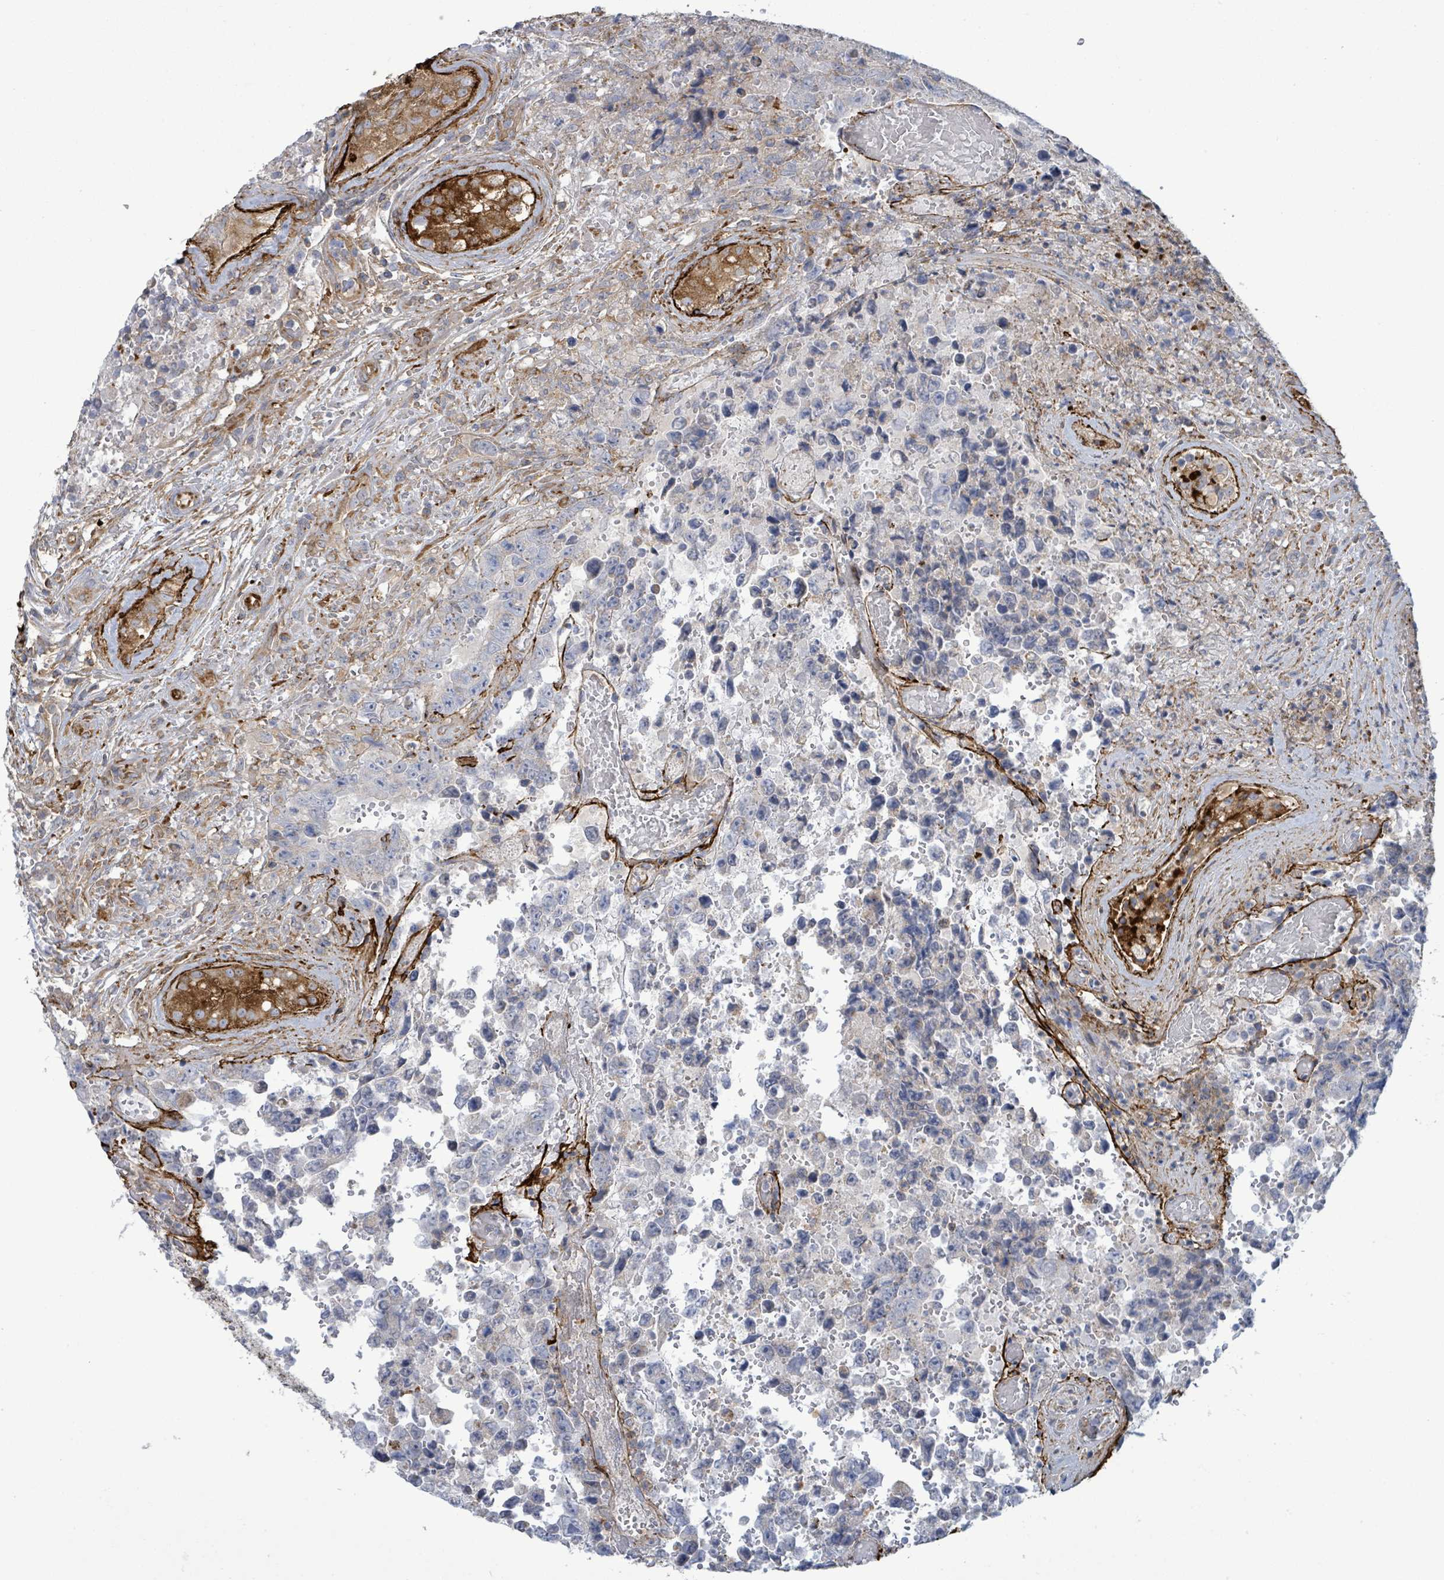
{"staining": {"intensity": "negative", "quantity": "none", "location": "none"}, "tissue": "testis cancer", "cell_type": "Tumor cells", "image_type": "cancer", "snomed": [{"axis": "morphology", "description": "Normal tissue, NOS"}, {"axis": "morphology", "description": "Carcinoma, Embryonal, NOS"}, {"axis": "topography", "description": "Testis"}, {"axis": "topography", "description": "Epididymis"}], "caption": "A histopathology image of testis cancer stained for a protein shows no brown staining in tumor cells.", "gene": "EGFL7", "patient": {"sex": "male", "age": 25}}